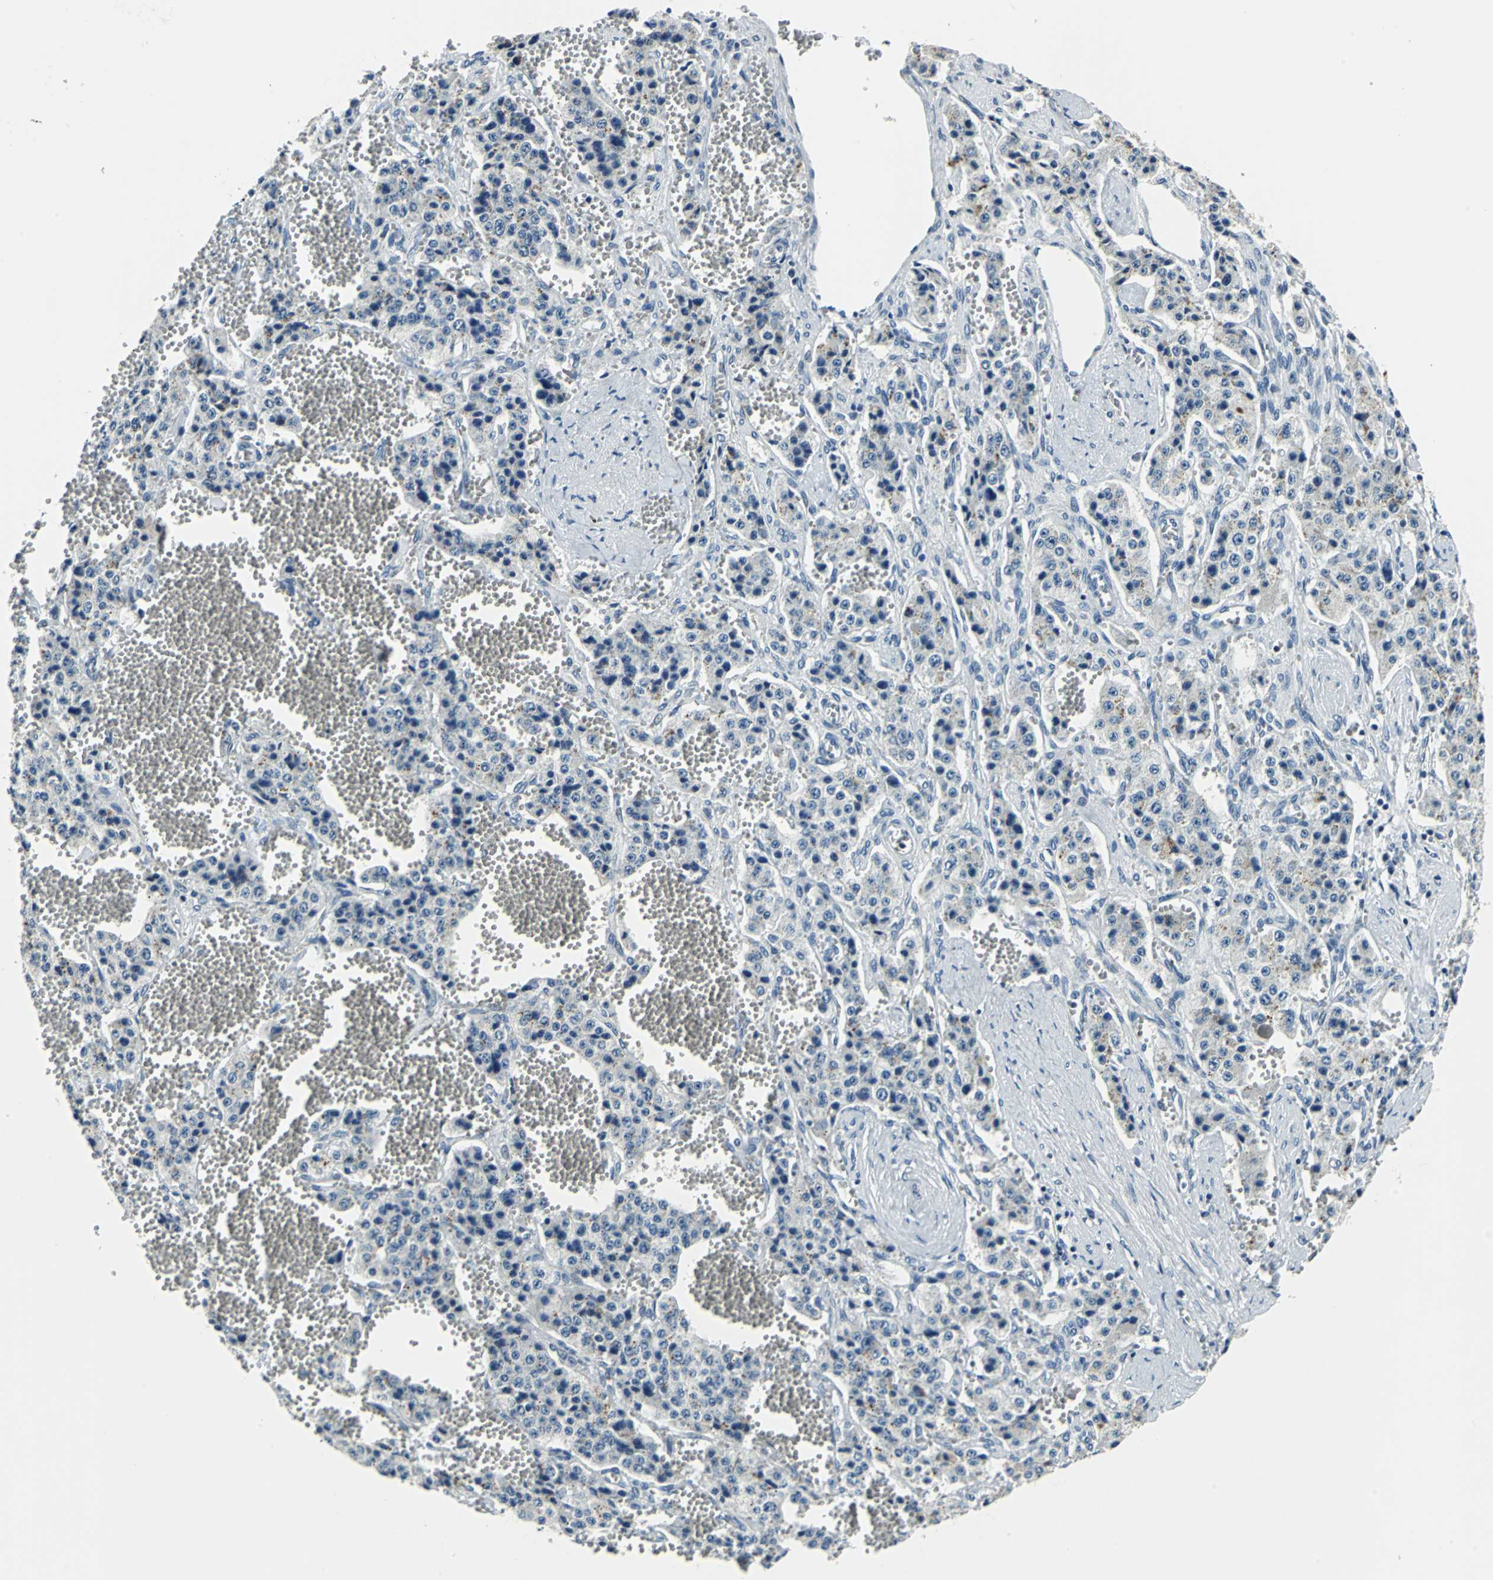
{"staining": {"intensity": "negative", "quantity": "none", "location": "none"}, "tissue": "carcinoid", "cell_type": "Tumor cells", "image_type": "cancer", "snomed": [{"axis": "morphology", "description": "Carcinoid, malignant, NOS"}, {"axis": "topography", "description": "Small intestine"}], "caption": "This is a photomicrograph of immunohistochemistry (IHC) staining of carcinoid, which shows no staining in tumor cells. Brightfield microscopy of immunohistochemistry (IHC) stained with DAB (brown) and hematoxylin (blue), captured at high magnification.", "gene": "HCFC2", "patient": {"sex": "male", "age": 52}}